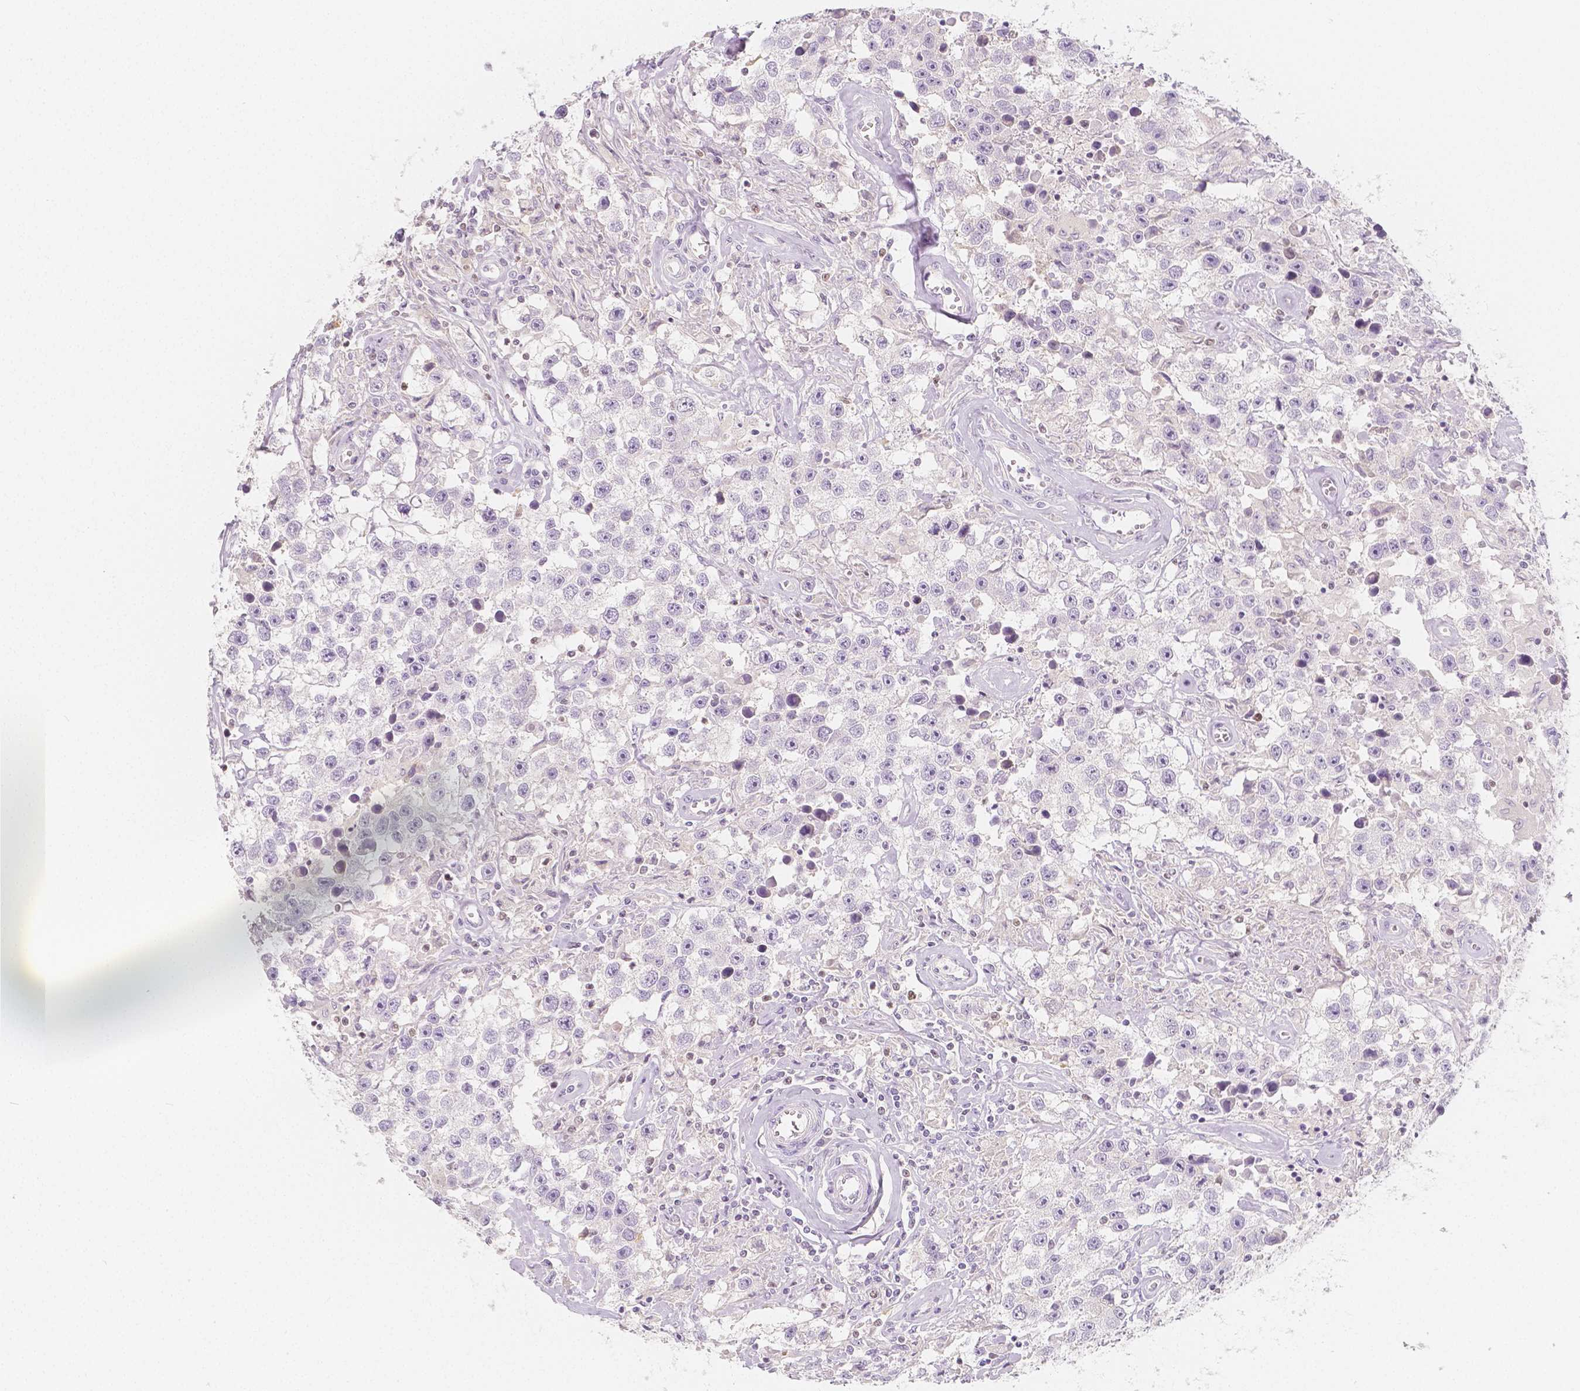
{"staining": {"intensity": "negative", "quantity": "none", "location": "none"}, "tissue": "testis cancer", "cell_type": "Tumor cells", "image_type": "cancer", "snomed": [{"axis": "morphology", "description": "Seminoma, NOS"}, {"axis": "topography", "description": "Testis"}], "caption": "Testis cancer (seminoma) was stained to show a protein in brown. There is no significant positivity in tumor cells.", "gene": "BATF", "patient": {"sex": "male", "age": 43}}